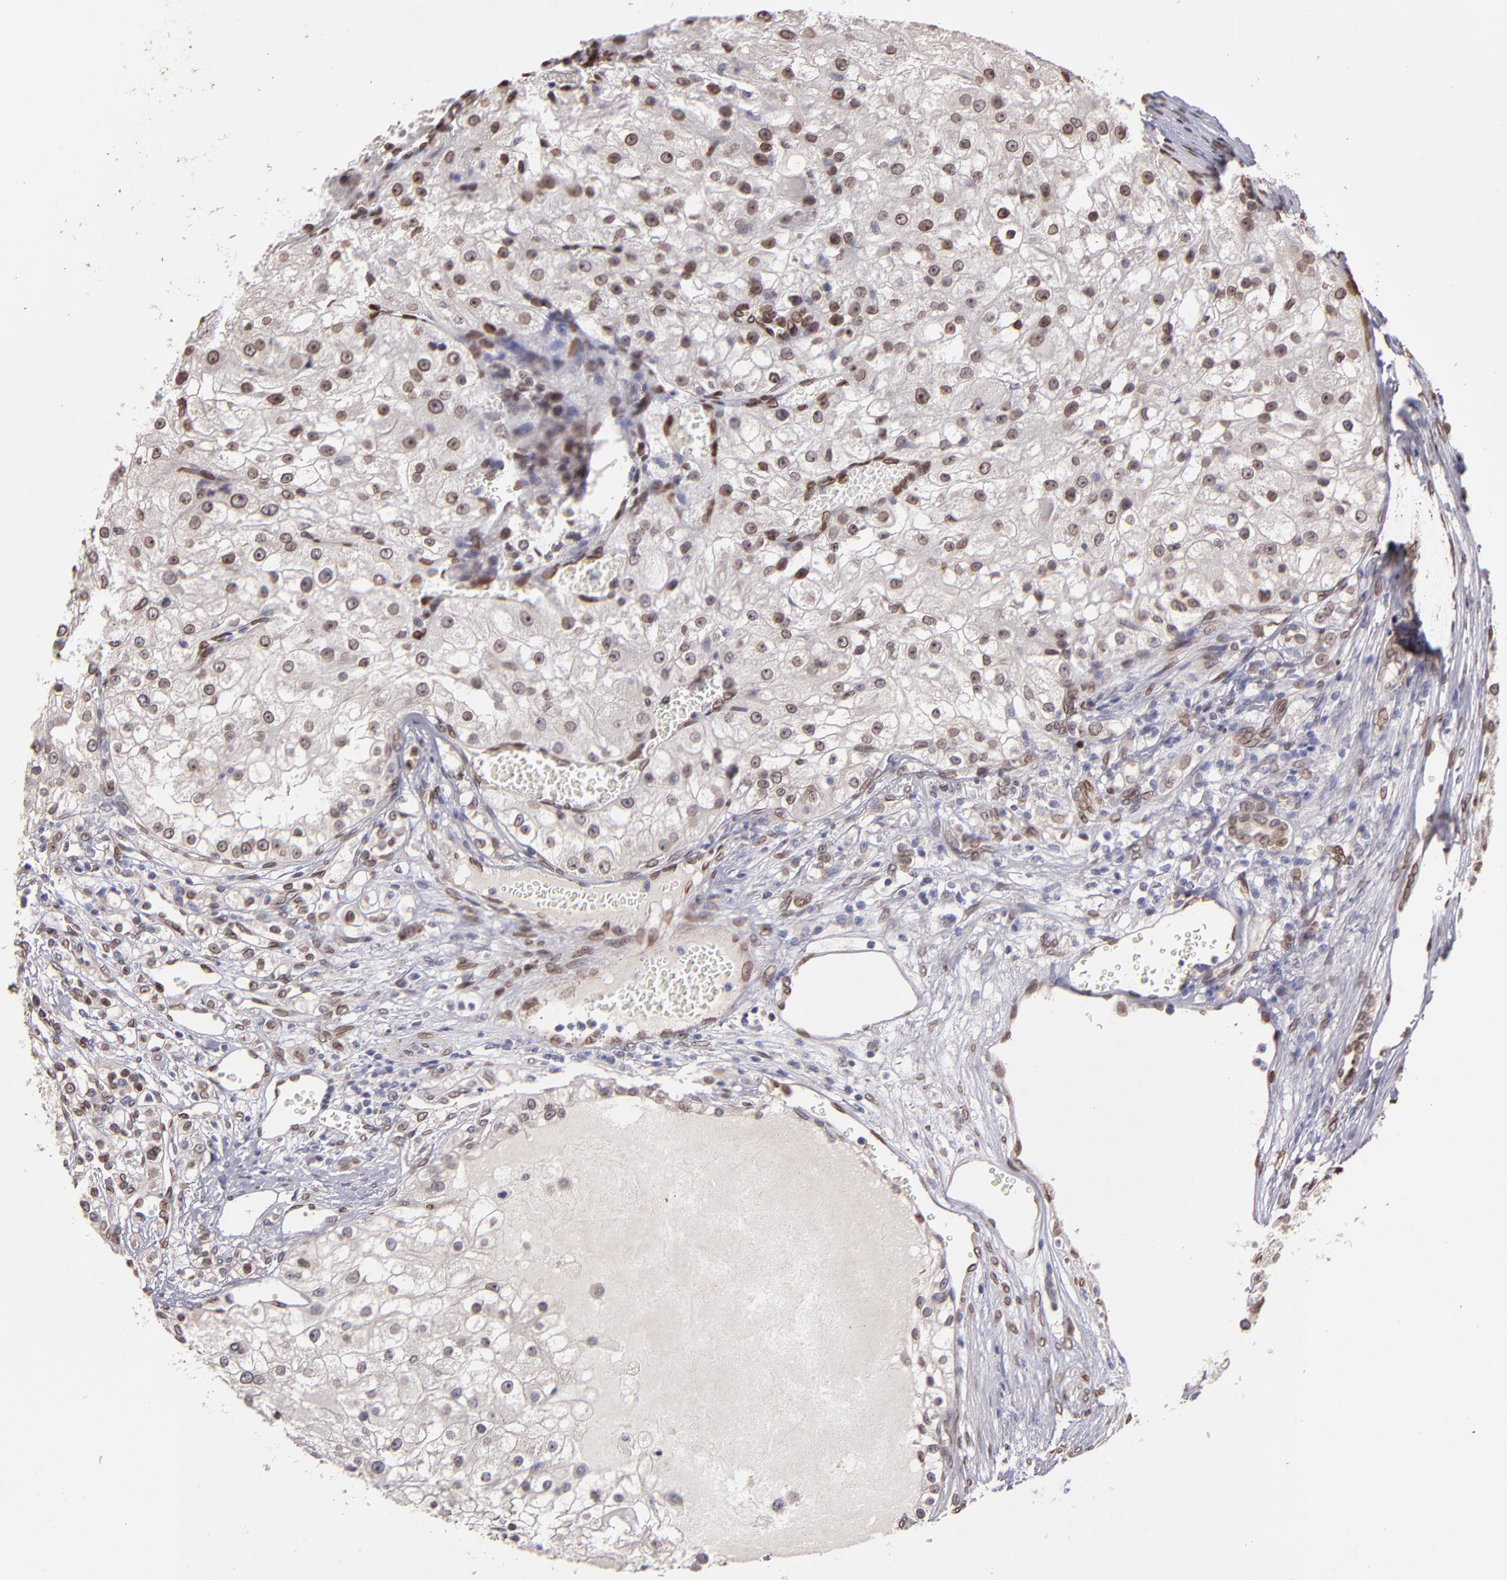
{"staining": {"intensity": "weak", "quantity": "<25%", "location": "cytoplasmic/membranous,nuclear"}, "tissue": "renal cancer", "cell_type": "Tumor cells", "image_type": "cancer", "snomed": [{"axis": "morphology", "description": "Adenocarcinoma, NOS"}, {"axis": "topography", "description": "Kidney"}], "caption": "A high-resolution image shows immunohistochemistry staining of adenocarcinoma (renal), which reveals no significant staining in tumor cells.", "gene": "PUM3", "patient": {"sex": "female", "age": 74}}